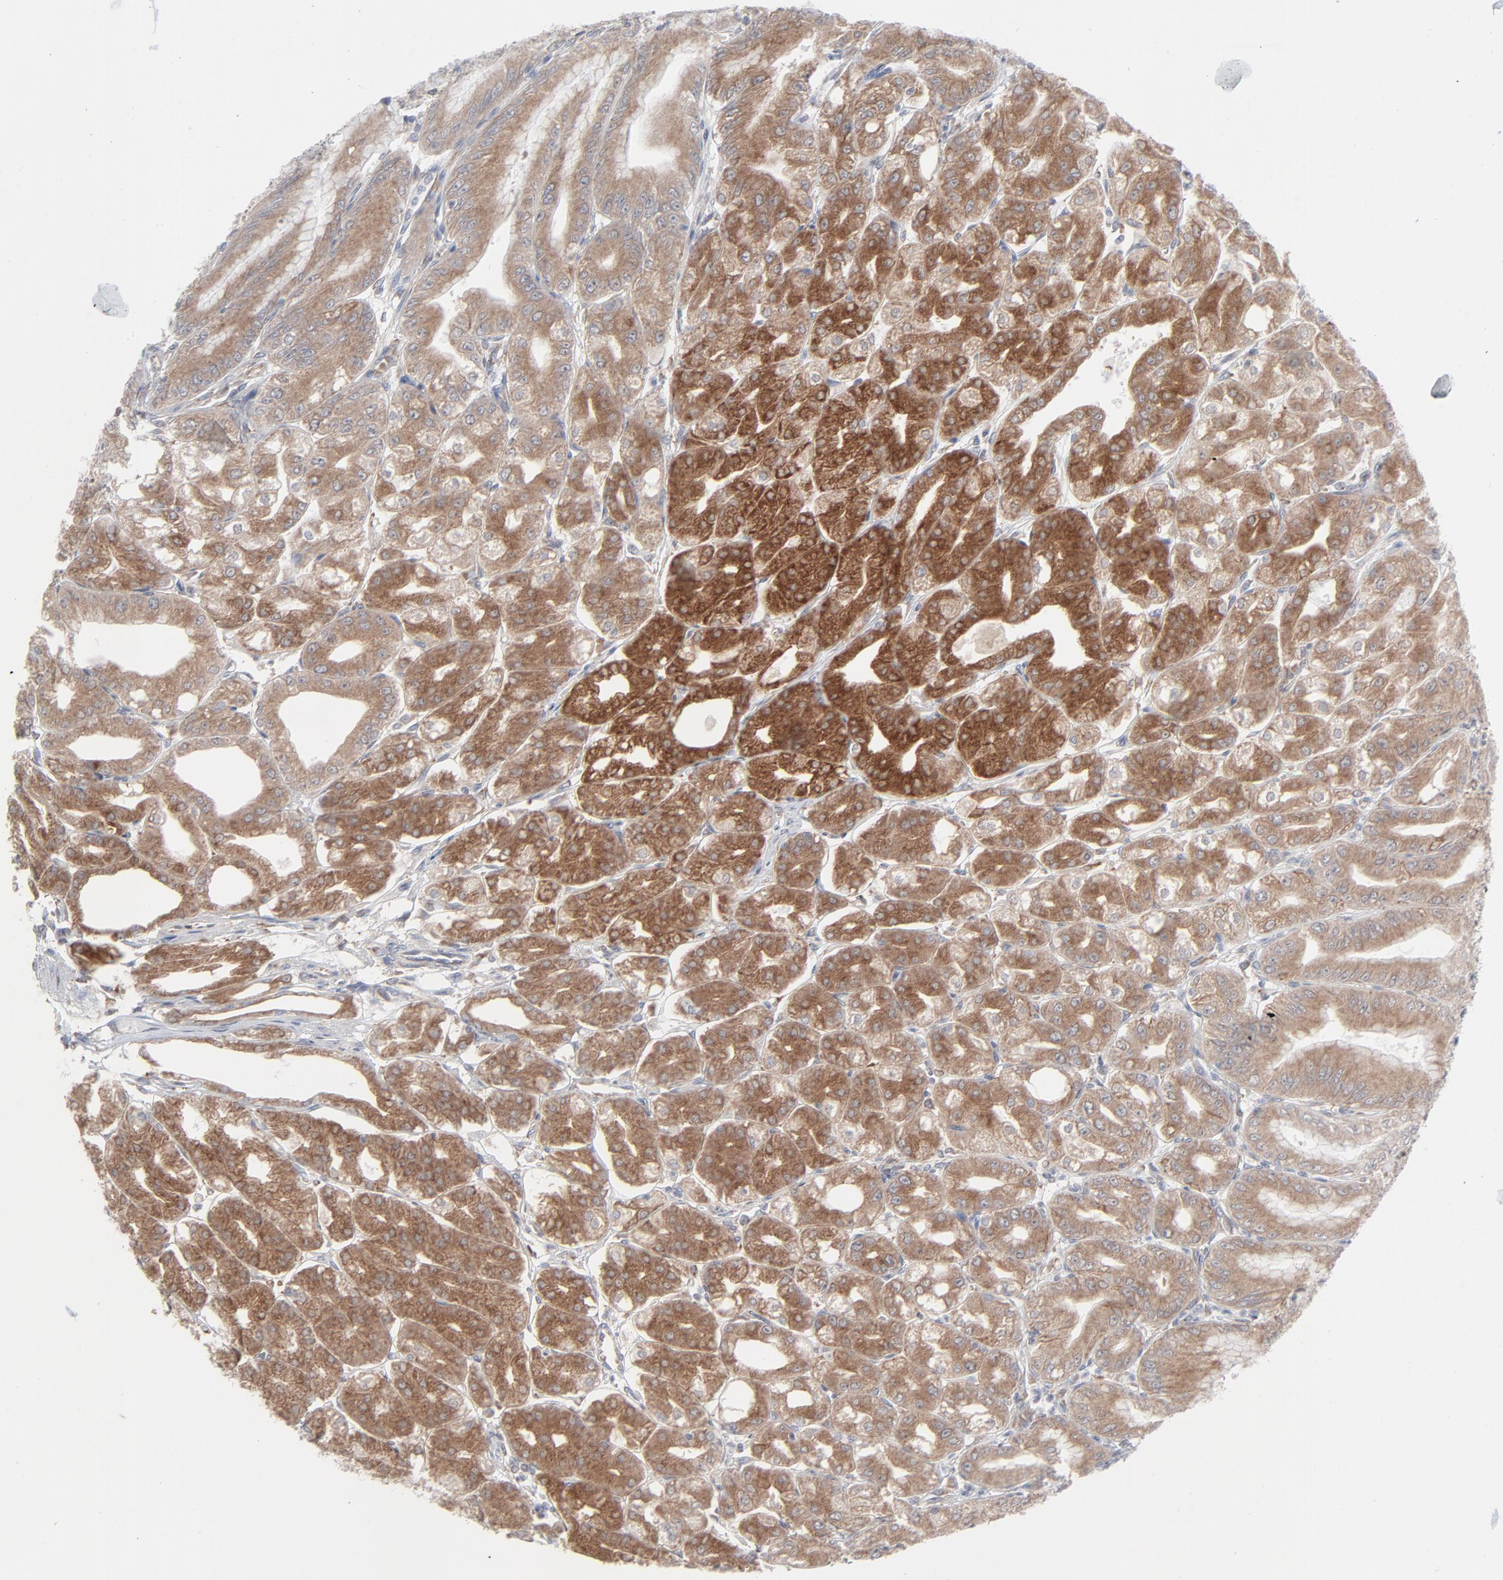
{"staining": {"intensity": "moderate", "quantity": ">75%", "location": "cytoplasmic/membranous"}, "tissue": "stomach", "cell_type": "Glandular cells", "image_type": "normal", "snomed": [{"axis": "morphology", "description": "Normal tissue, NOS"}, {"axis": "topography", "description": "Stomach, lower"}], "caption": "Immunohistochemical staining of normal stomach exhibits >75% levels of moderate cytoplasmic/membranous protein expression in about >75% of glandular cells. Using DAB (brown) and hematoxylin (blue) stains, captured at high magnification using brightfield microscopy.", "gene": "KDSR", "patient": {"sex": "male", "age": 71}}